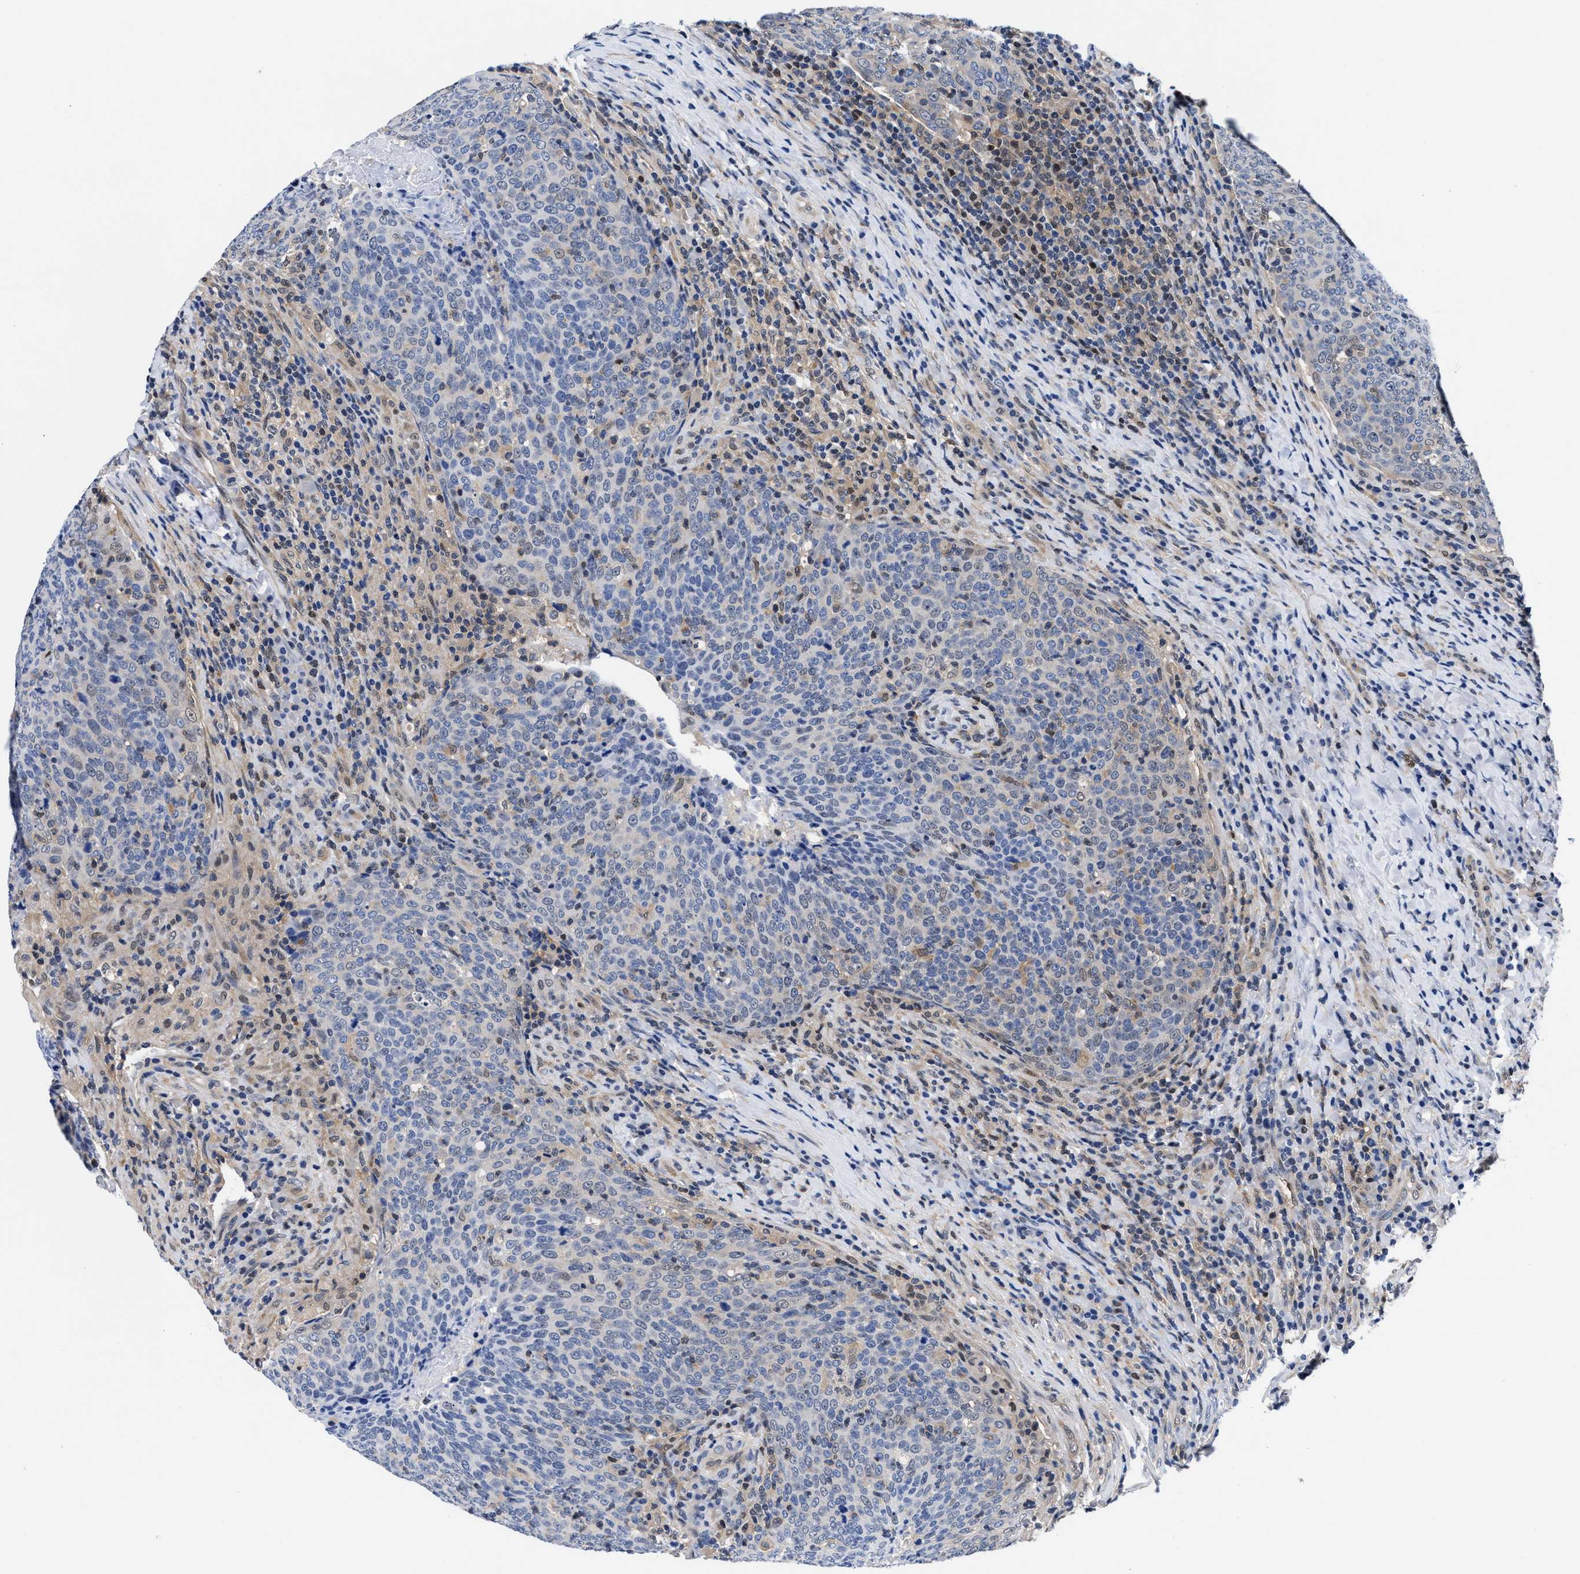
{"staining": {"intensity": "weak", "quantity": "<25%", "location": "cytoplasmic/membranous"}, "tissue": "head and neck cancer", "cell_type": "Tumor cells", "image_type": "cancer", "snomed": [{"axis": "morphology", "description": "Squamous cell carcinoma, NOS"}, {"axis": "morphology", "description": "Squamous cell carcinoma, metastatic, NOS"}, {"axis": "topography", "description": "Lymph node"}, {"axis": "topography", "description": "Head-Neck"}], "caption": "An immunohistochemistry image of head and neck cancer is shown. There is no staining in tumor cells of head and neck cancer. The staining was performed using DAB (3,3'-diaminobenzidine) to visualize the protein expression in brown, while the nuclei were stained in blue with hematoxylin (Magnification: 20x).", "gene": "ACLY", "patient": {"sex": "male", "age": 62}}